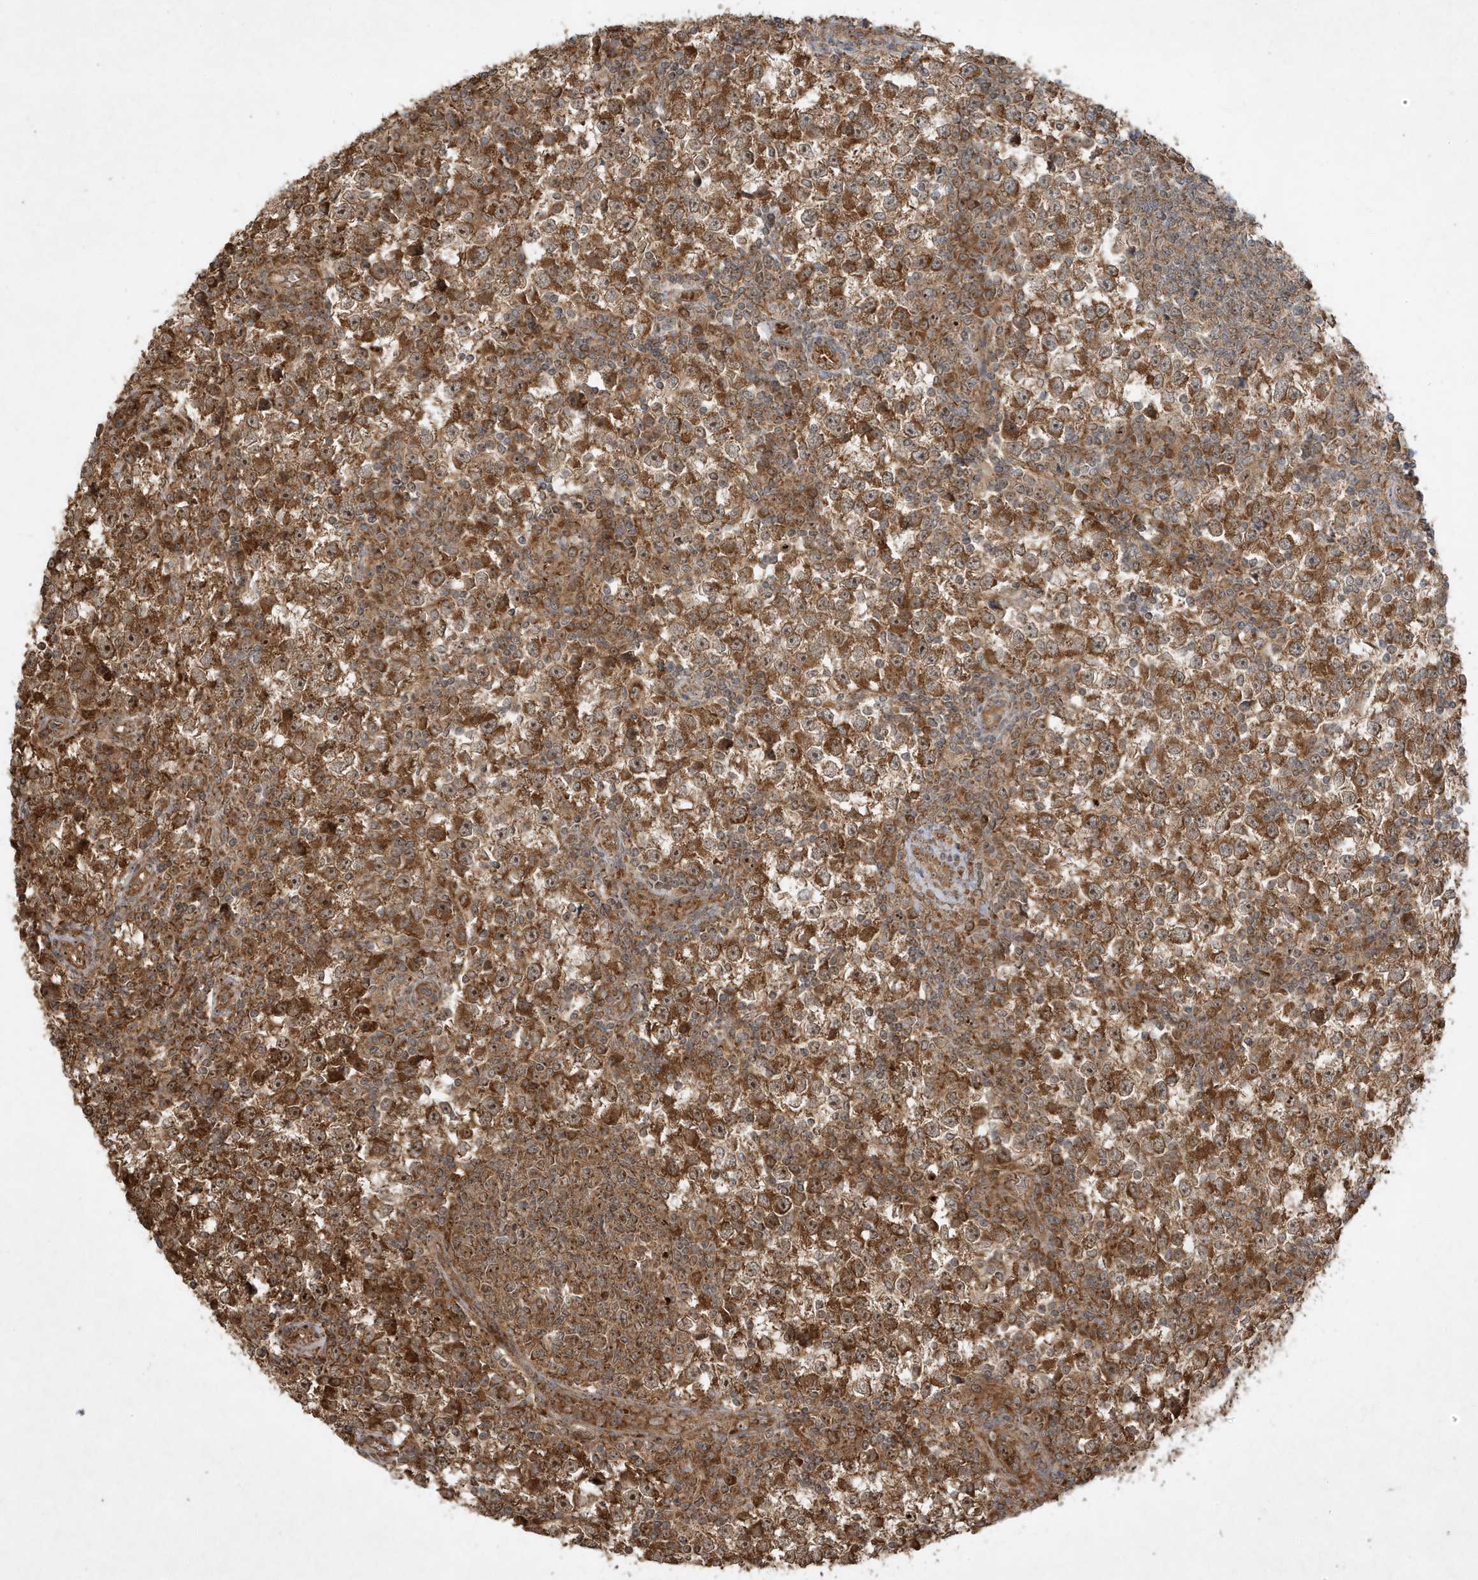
{"staining": {"intensity": "strong", "quantity": ">75%", "location": "cytoplasmic/membranous,nuclear"}, "tissue": "testis cancer", "cell_type": "Tumor cells", "image_type": "cancer", "snomed": [{"axis": "morphology", "description": "Seminoma, NOS"}, {"axis": "topography", "description": "Testis"}], "caption": "Protein expression by IHC exhibits strong cytoplasmic/membranous and nuclear expression in about >75% of tumor cells in seminoma (testis).", "gene": "ABCB9", "patient": {"sex": "male", "age": 65}}